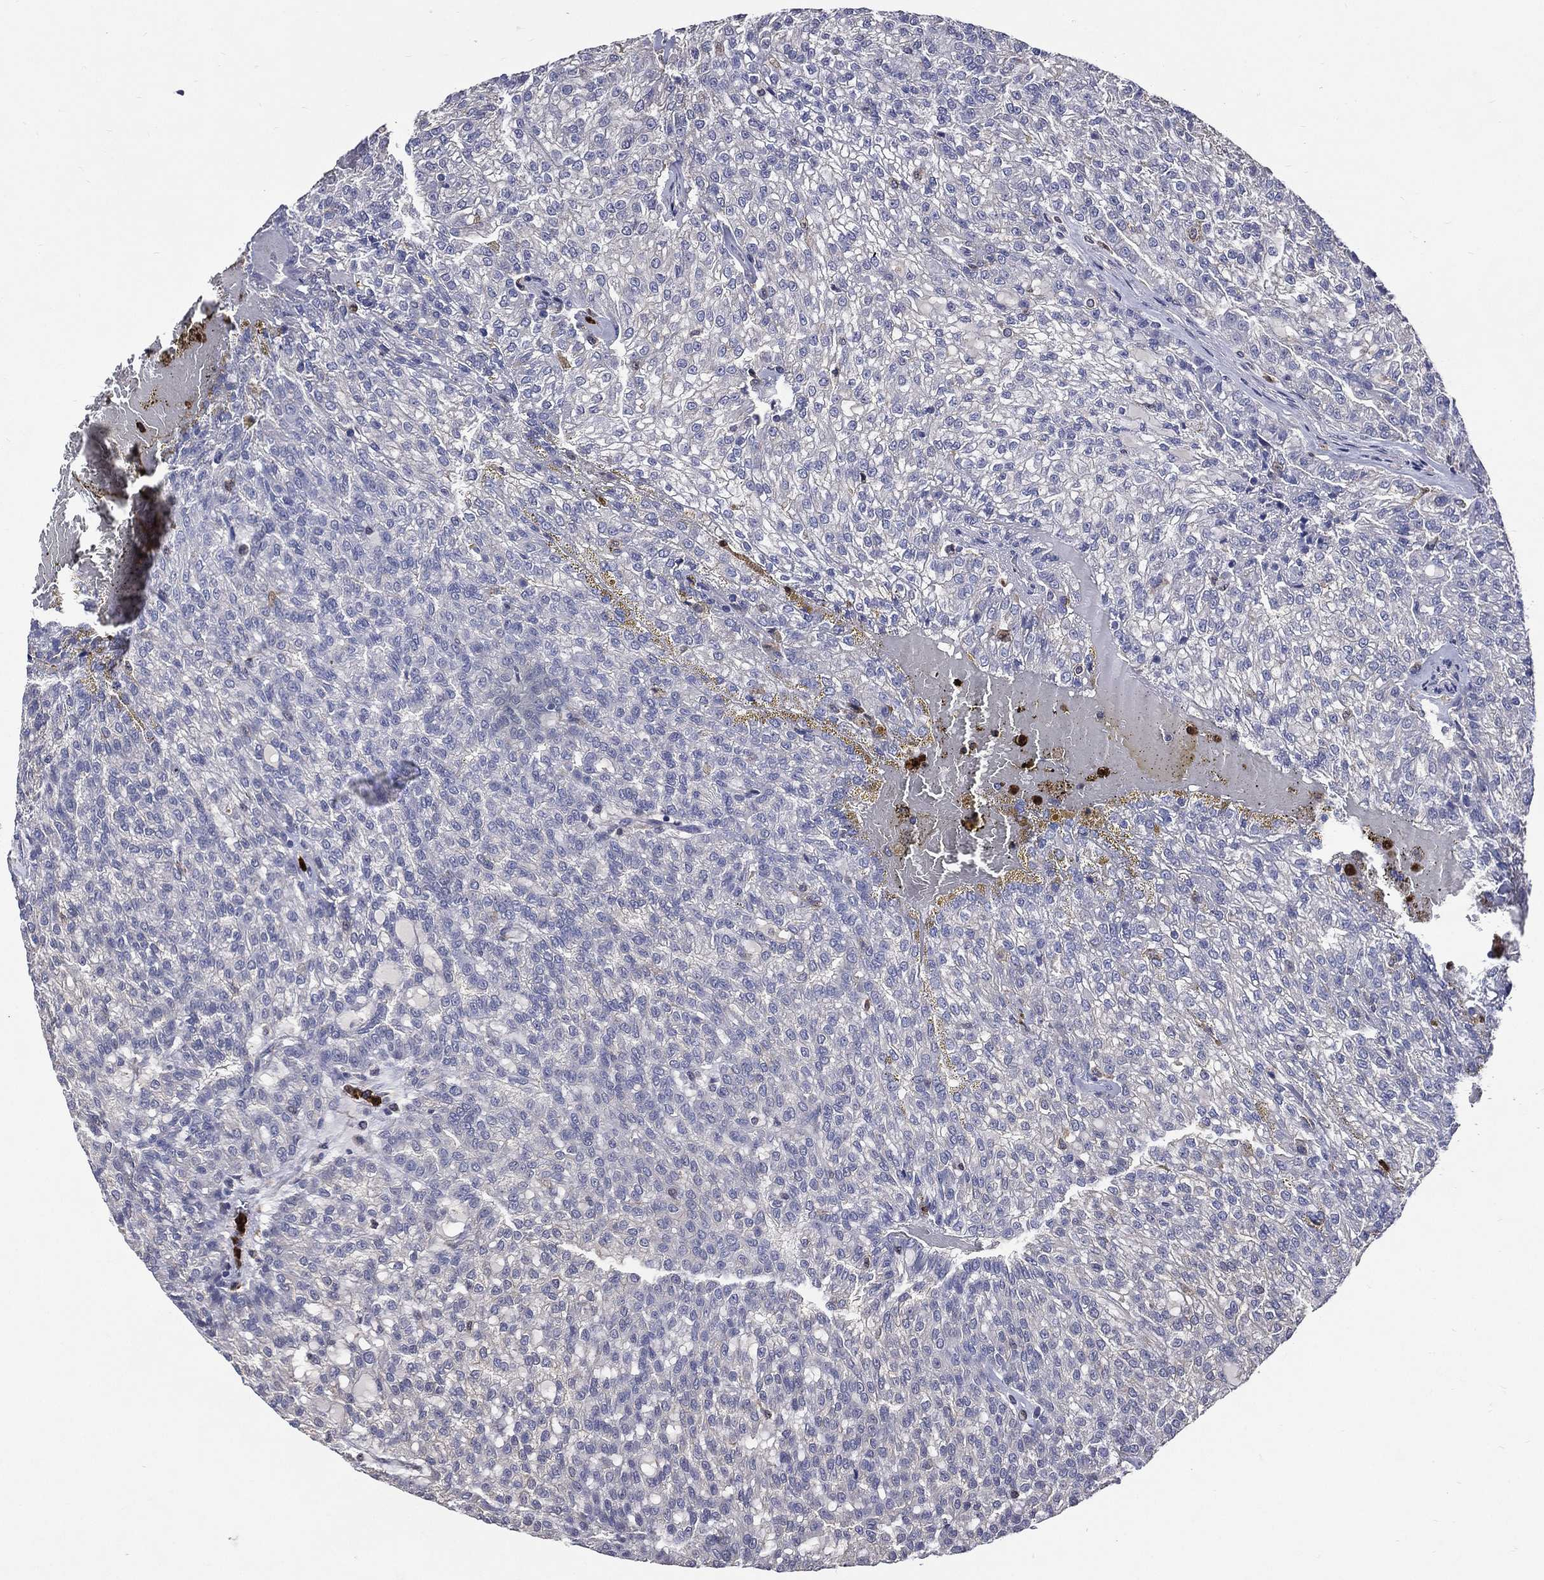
{"staining": {"intensity": "negative", "quantity": "none", "location": "none"}, "tissue": "renal cancer", "cell_type": "Tumor cells", "image_type": "cancer", "snomed": [{"axis": "morphology", "description": "Adenocarcinoma, NOS"}, {"axis": "topography", "description": "Kidney"}], "caption": "Immunohistochemistry (IHC) image of renal adenocarcinoma stained for a protein (brown), which reveals no staining in tumor cells.", "gene": "GPR171", "patient": {"sex": "male", "age": 63}}